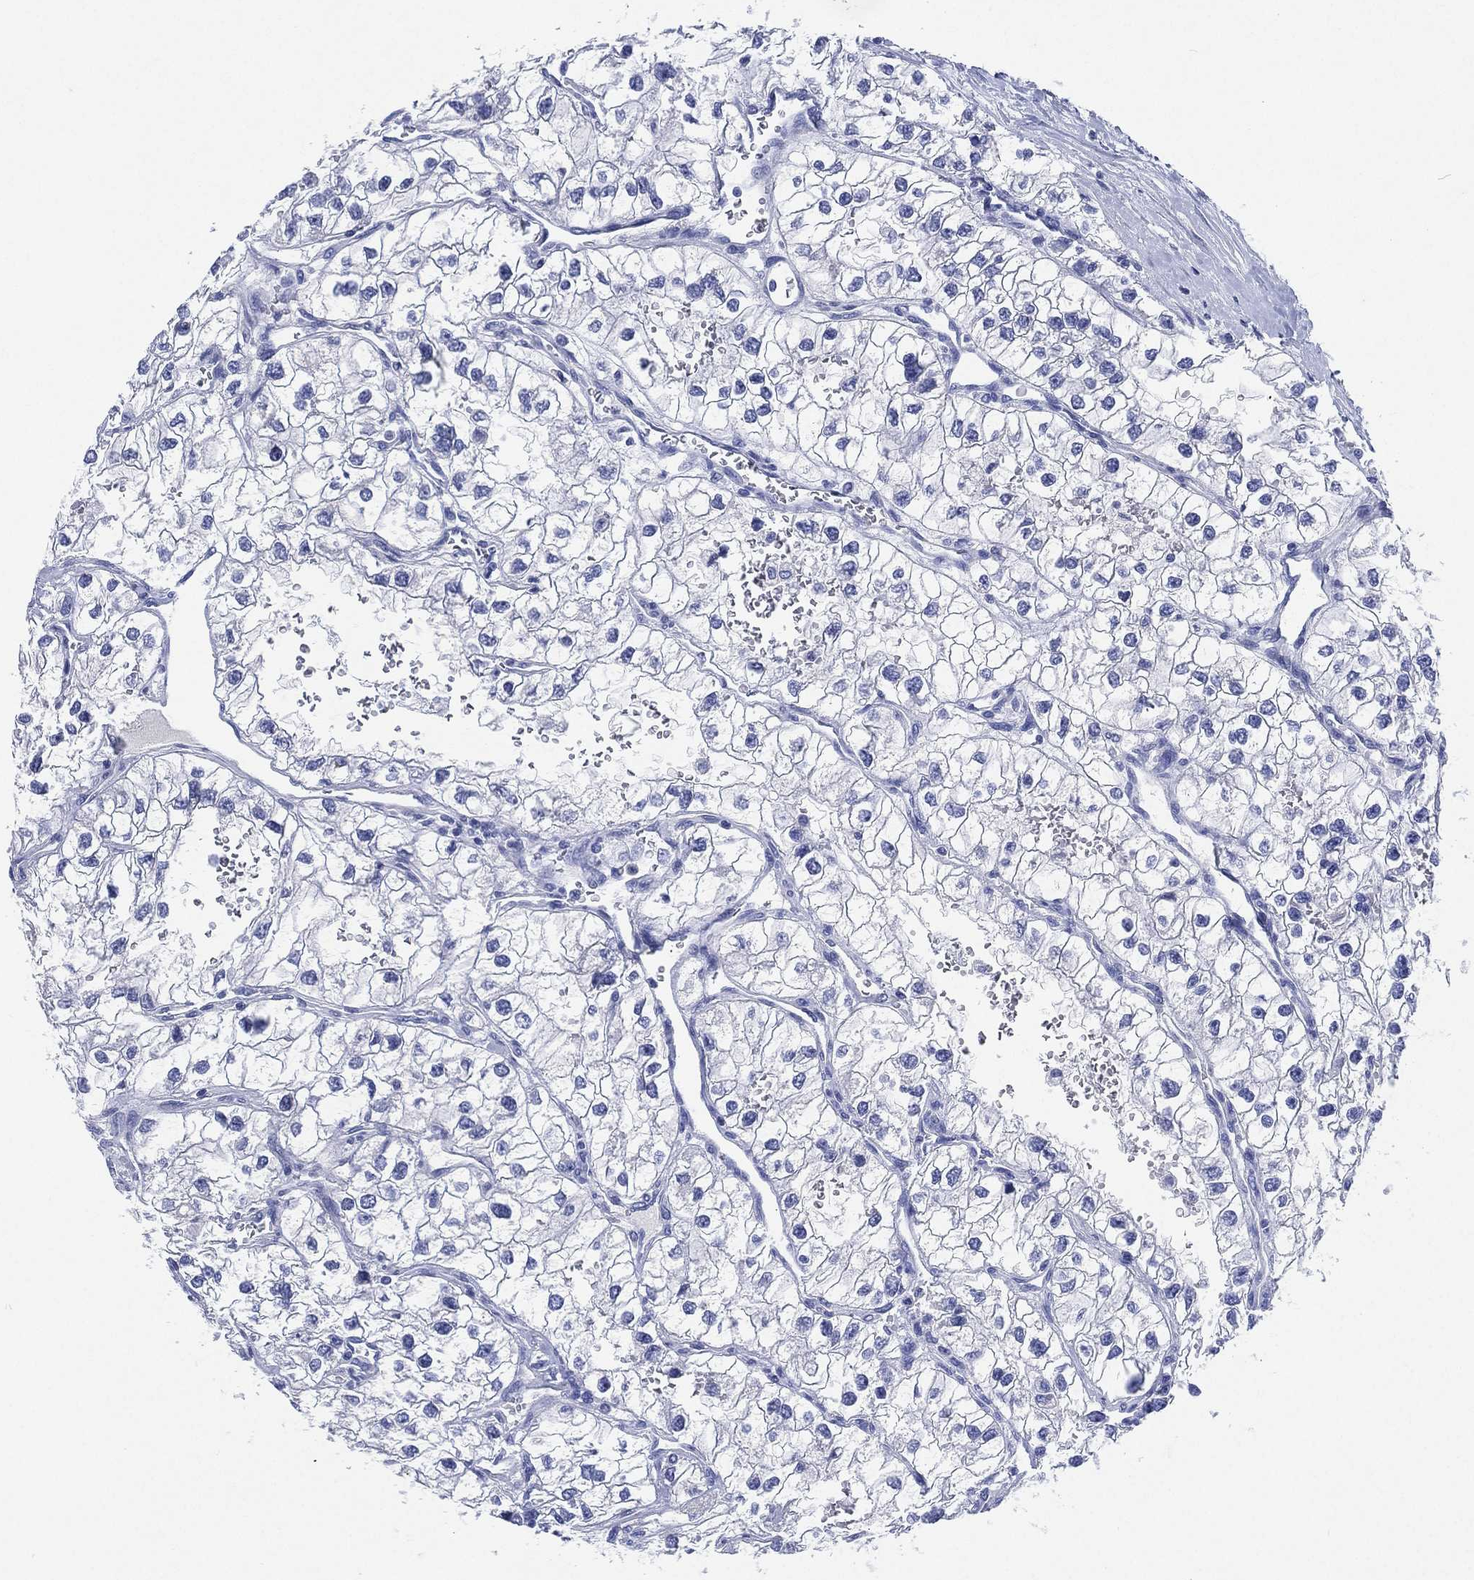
{"staining": {"intensity": "negative", "quantity": "none", "location": "none"}, "tissue": "renal cancer", "cell_type": "Tumor cells", "image_type": "cancer", "snomed": [{"axis": "morphology", "description": "Adenocarcinoma, NOS"}, {"axis": "topography", "description": "Kidney"}], "caption": "Immunohistochemistry of renal cancer exhibits no positivity in tumor cells.", "gene": "SLC9C2", "patient": {"sex": "male", "age": 59}}